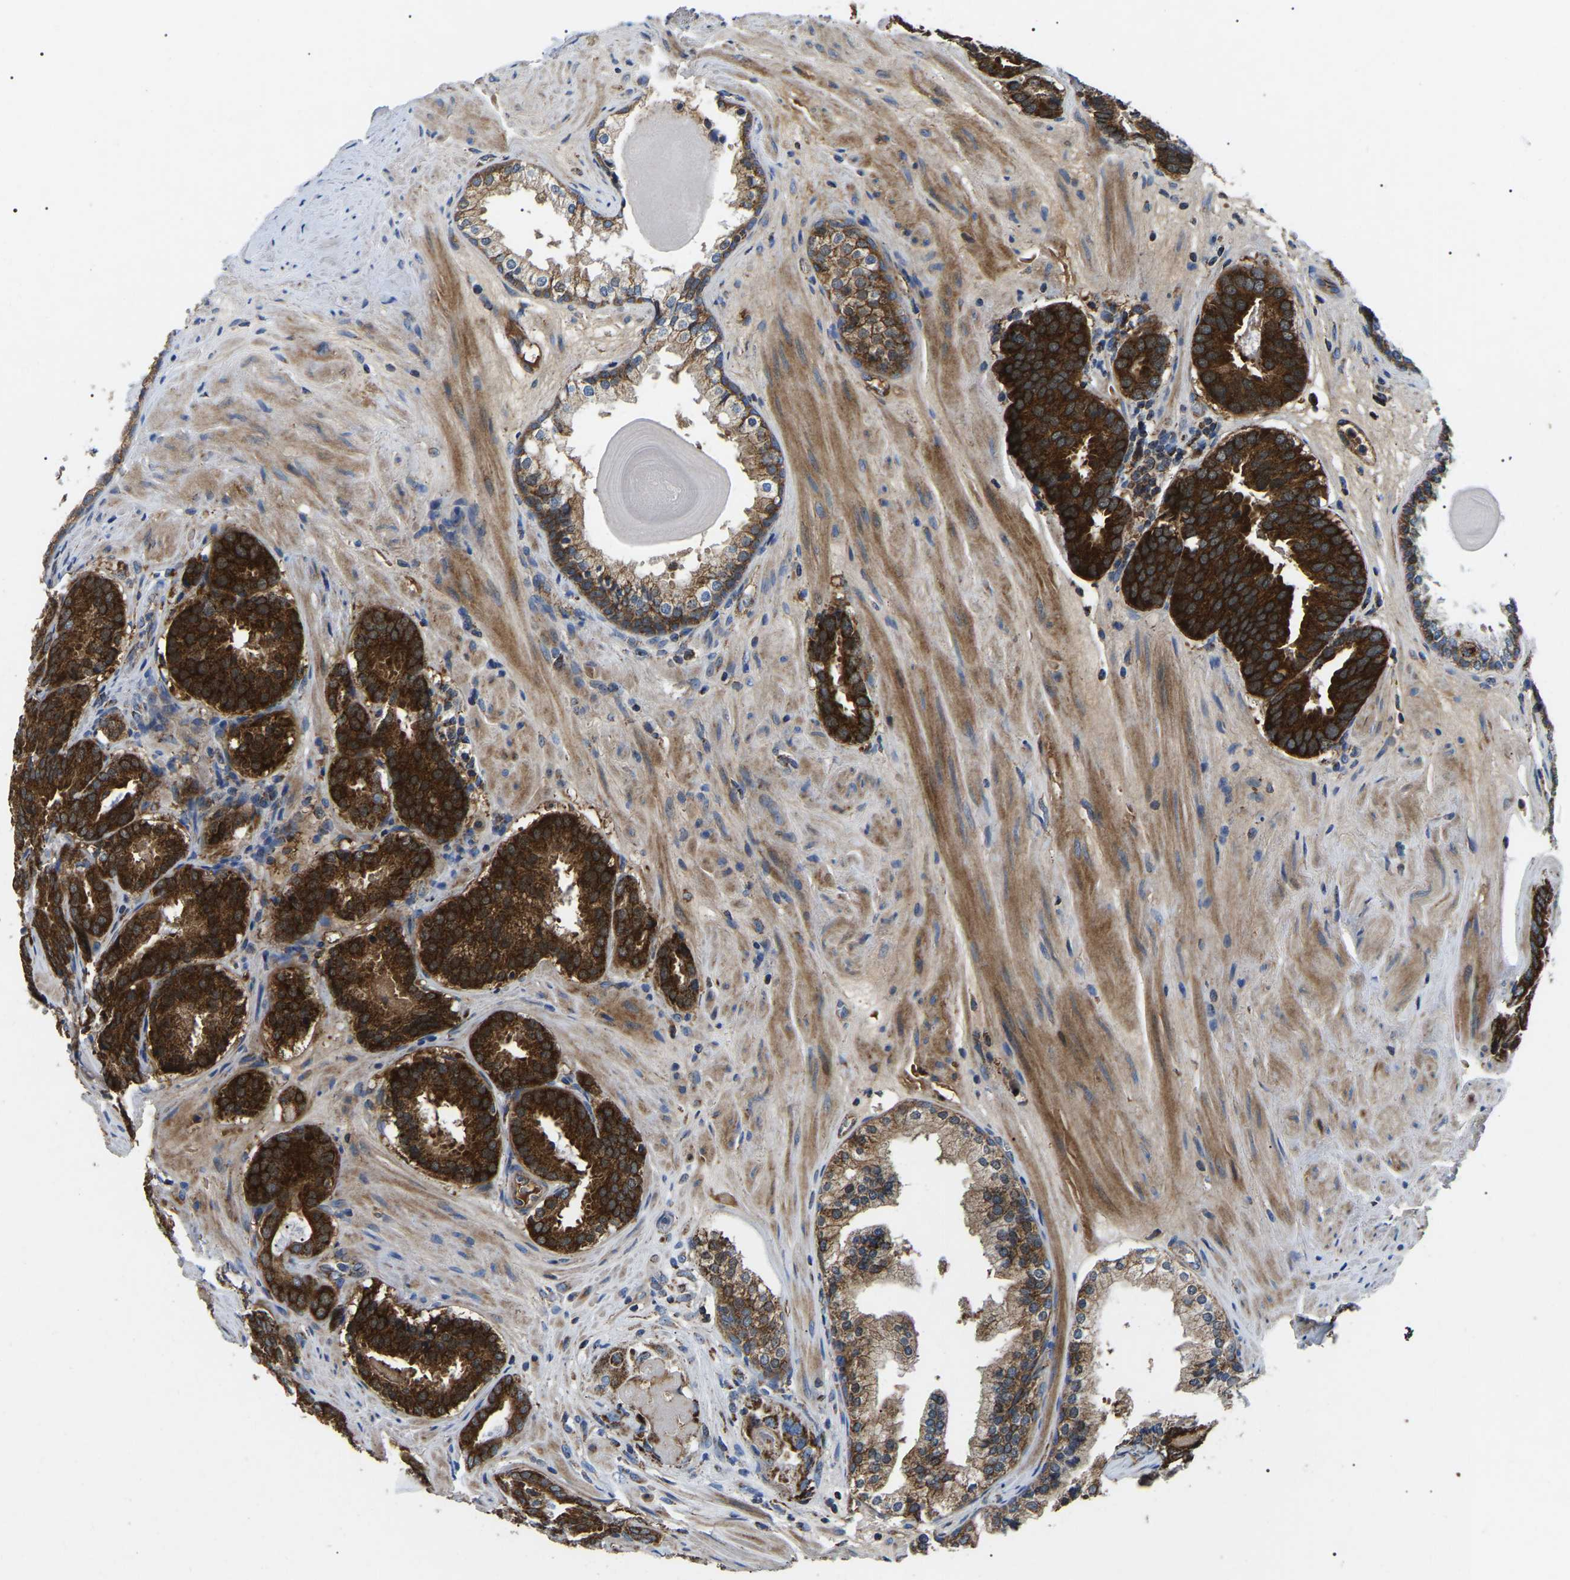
{"staining": {"intensity": "strong", "quantity": ">75%", "location": "cytoplasmic/membranous"}, "tissue": "prostate cancer", "cell_type": "Tumor cells", "image_type": "cancer", "snomed": [{"axis": "morphology", "description": "Adenocarcinoma, Low grade"}, {"axis": "topography", "description": "Prostate"}], "caption": "Protein expression analysis of human prostate cancer reveals strong cytoplasmic/membranous positivity in about >75% of tumor cells. Using DAB (3,3'-diaminobenzidine) (brown) and hematoxylin (blue) stains, captured at high magnification using brightfield microscopy.", "gene": "PPM1E", "patient": {"sex": "male", "age": 69}}